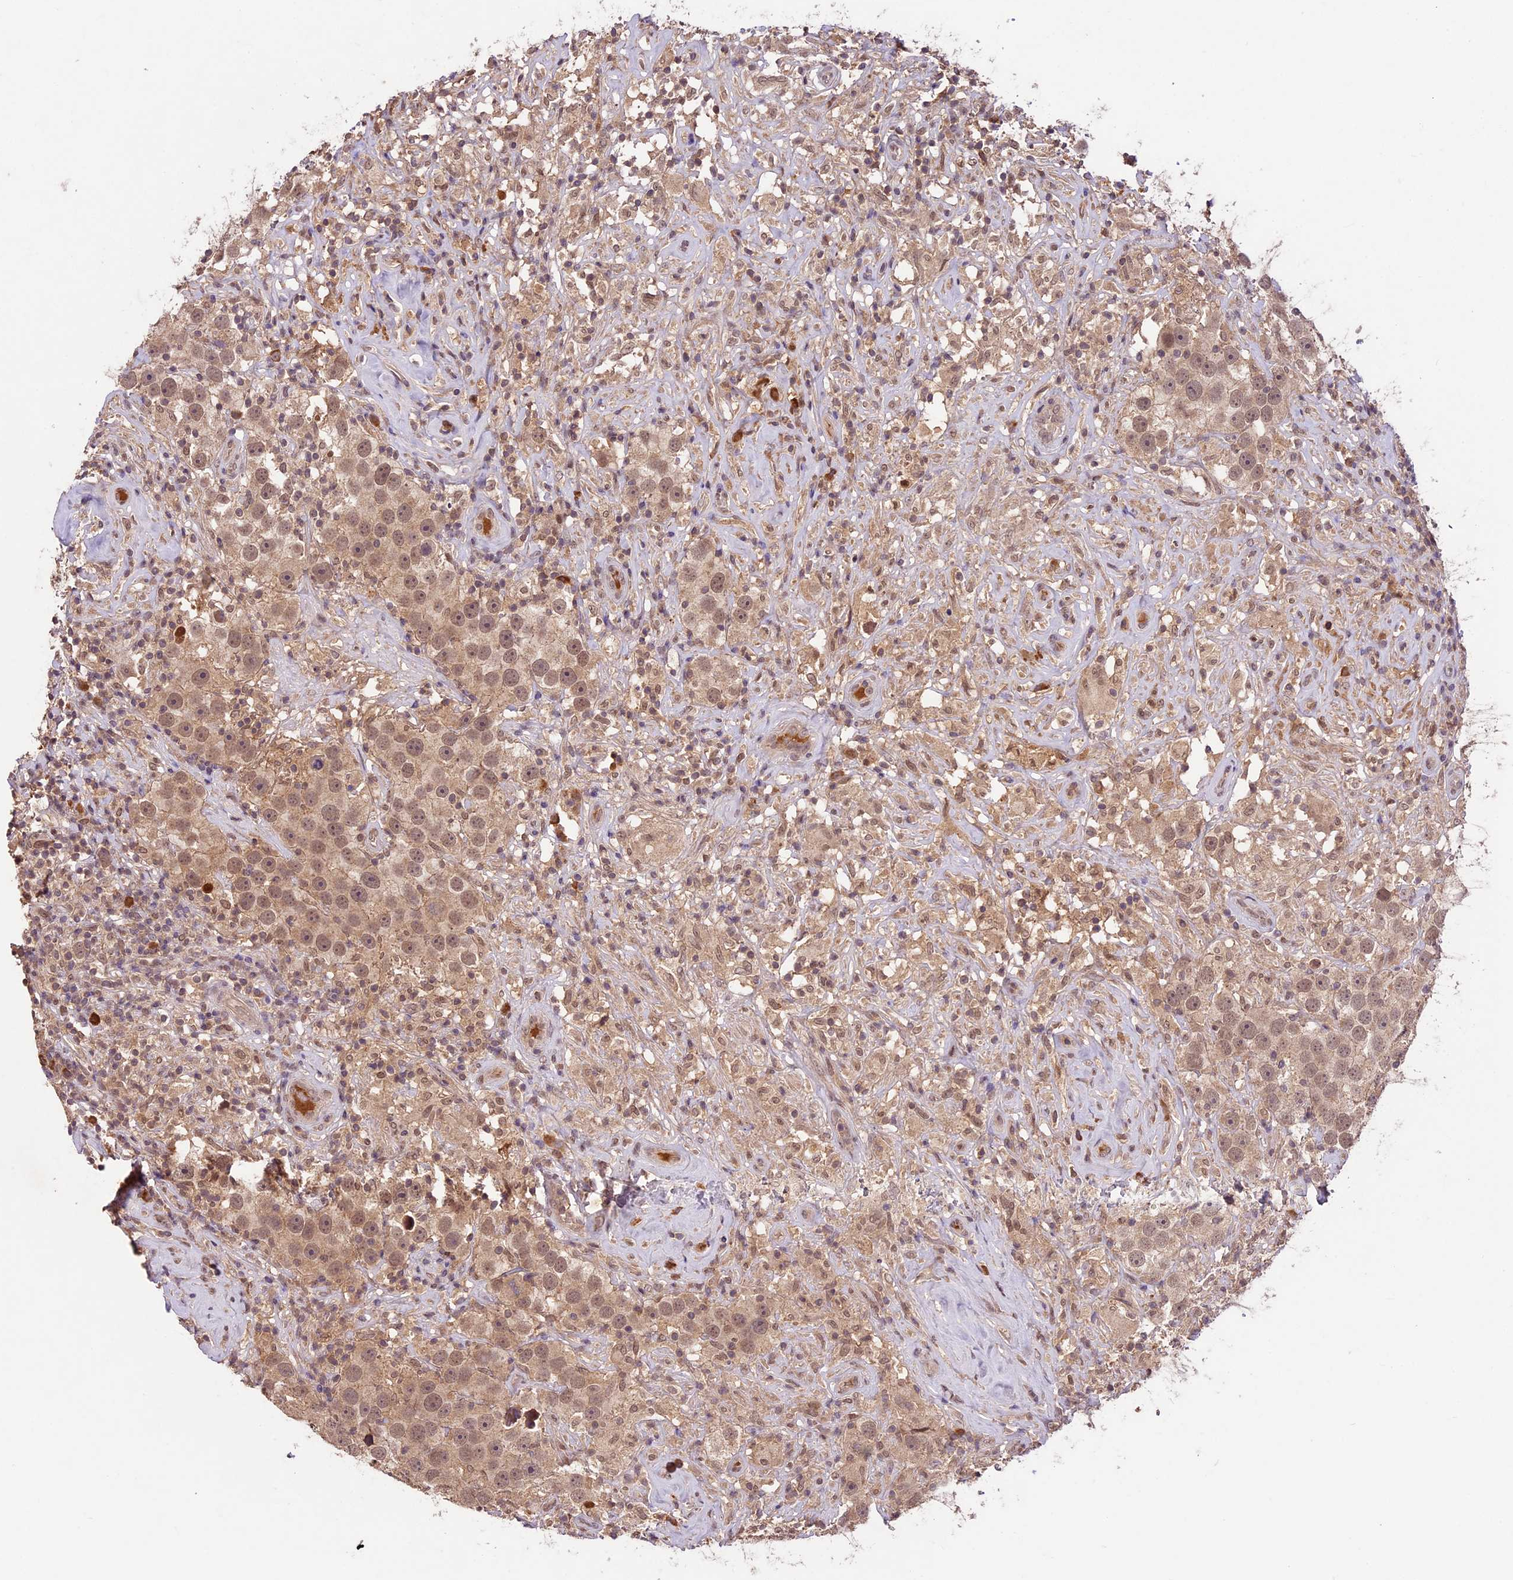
{"staining": {"intensity": "moderate", "quantity": ">75%", "location": "cytoplasmic/membranous,nuclear"}, "tissue": "testis cancer", "cell_type": "Tumor cells", "image_type": "cancer", "snomed": [{"axis": "morphology", "description": "Seminoma, NOS"}, {"axis": "topography", "description": "Testis"}], "caption": "Immunohistochemical staining of testis cancer (seminoma) demonstrates moderate cytoplasmic/membranous and nuclear protein expression in approximately >75% of tumor cells. The staining is performed using DAB (3,3'-diaminobenzidine) brown chromogen to label protein expression. The nuclei are counter-stained blue using hematoxylin.", "gene": "ATP10A", "patient": {"sex": "male", "age": 49}}